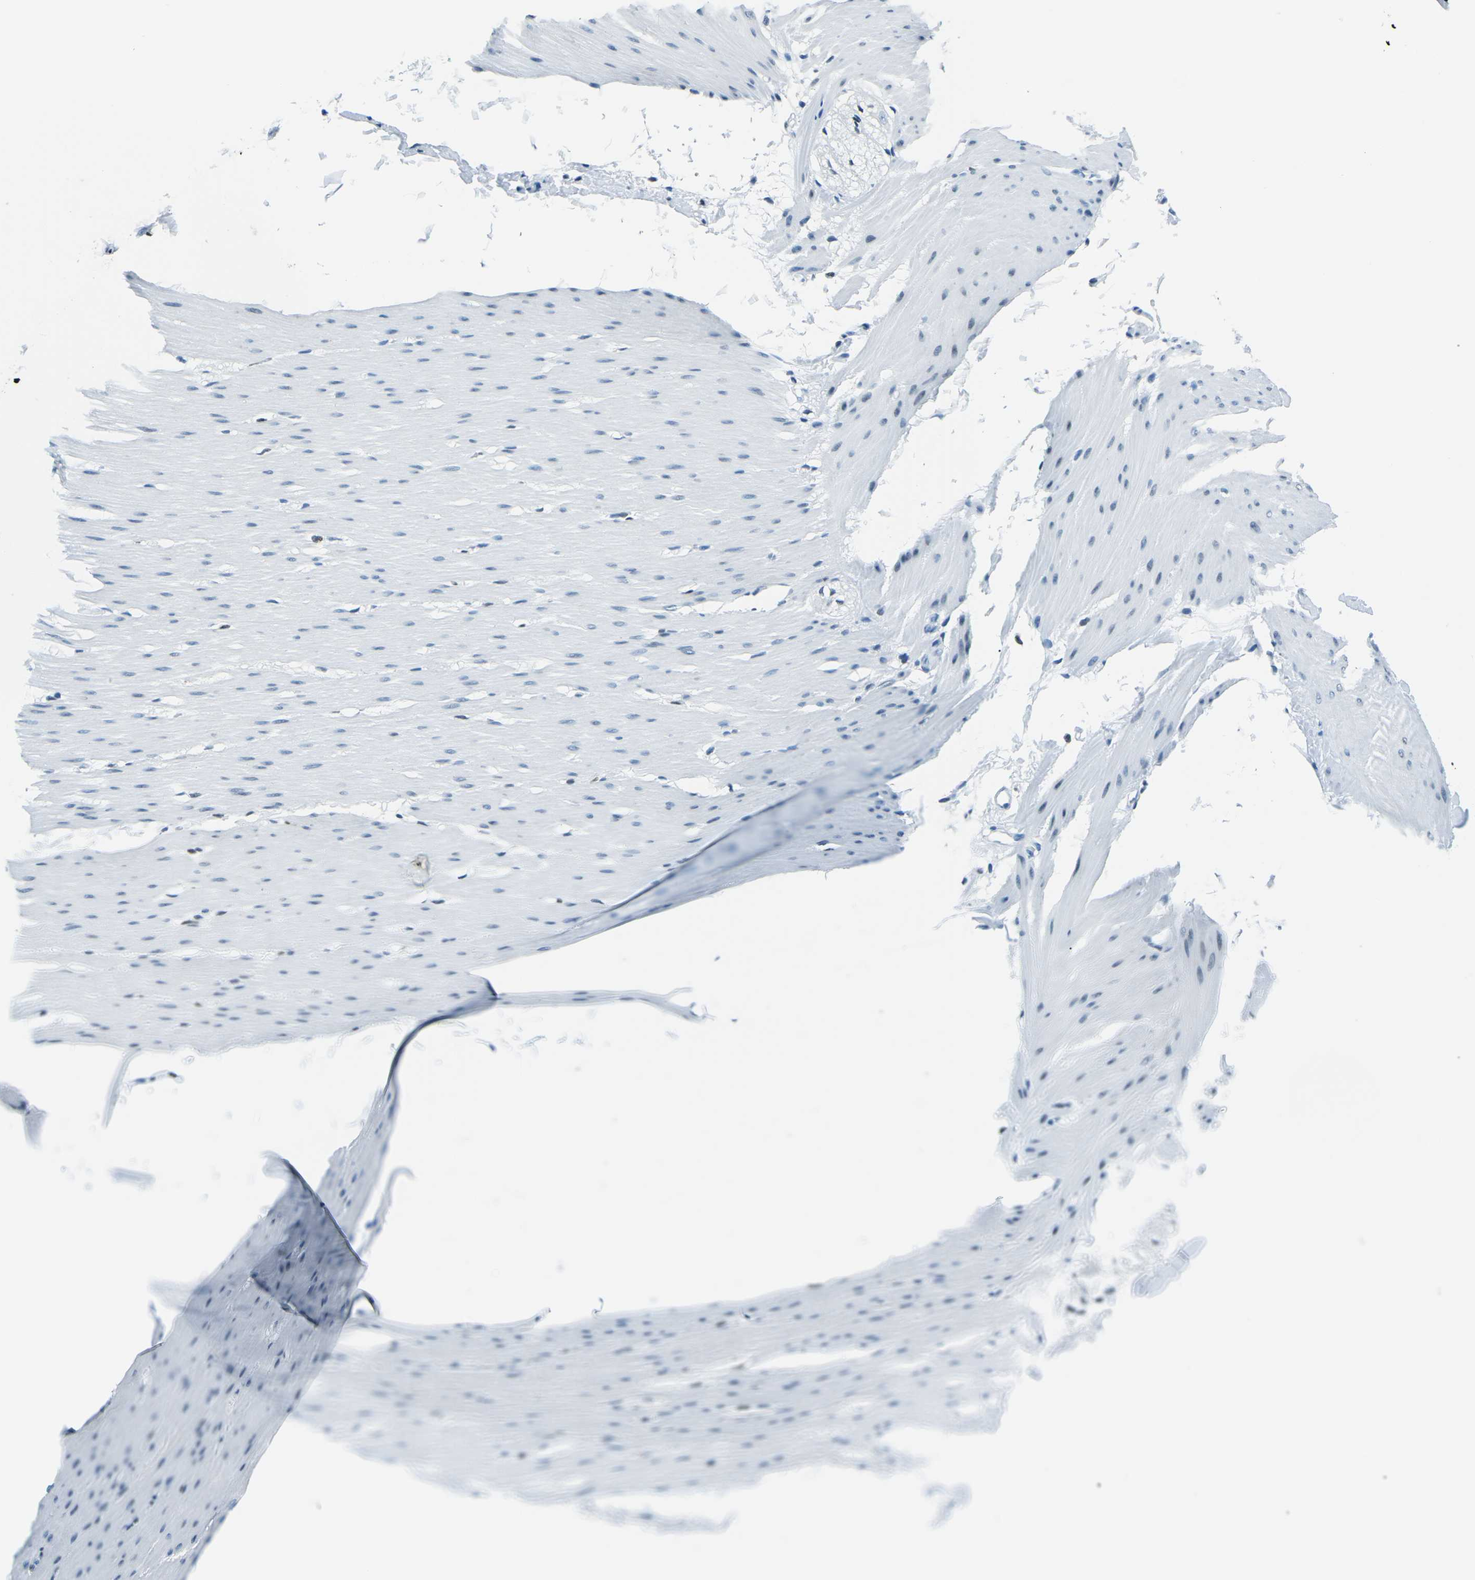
{"staining": {"intensity": "negative", "quantity": "none", "location": "none"}, "tissue": "smooth muscle", "cell_type": "Smooth muscle cells", "image_type": "normal", "snomed": [{"axis": "morphology", "description": "Normal tissue, NOS"}, {"axis": "topography", "description": "Smooth muscle"}], "caption": "Protein analysis of normal smooth muscle shows no significant expression in smooth muscle cells. (Immunohistochemistry (ihc), brightfield microscopy, high magnification).", "gene": "CELF2", "patient": {"sex": "female", "age": 65}}